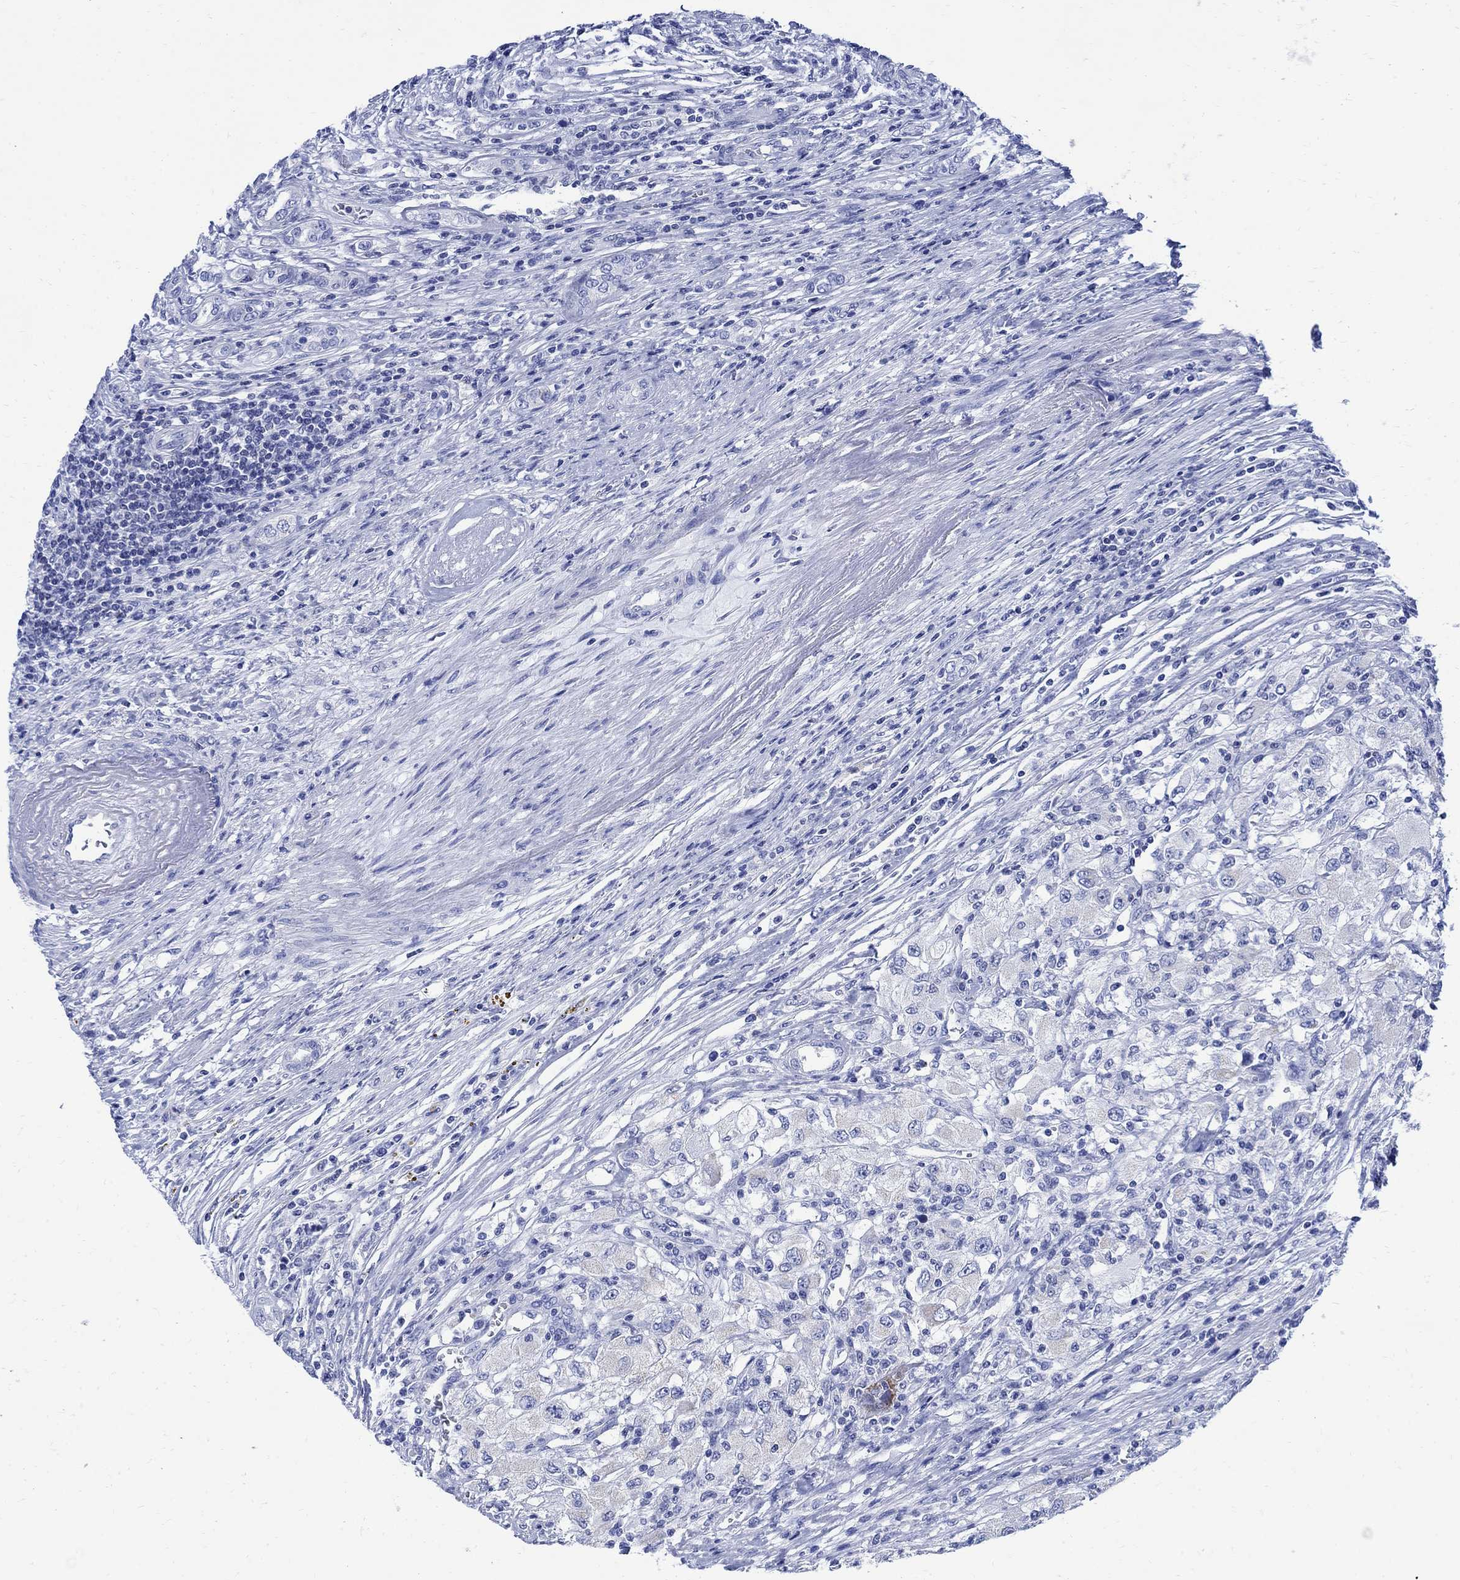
{"staining": {"intensity": "negative", "quantity": "none", "location": "none"}, "tissue": "renal cancer", "cell_type": "Tumor cells", "image_type": "cancer", "snomed": [{"axis": "morphology", "description": "Adenocarcinoma, NOS"}, {"axis": "topography", "description": "Kidney"}], "caption": "DAB immunohistochemical staining of human renal cancer displays no significant positivity in tumor cells. (DAB immunohistochemistry (IHC), high magnification).", "gene": "CPLX2", "patient": {"sex": "female", "age": 67}}